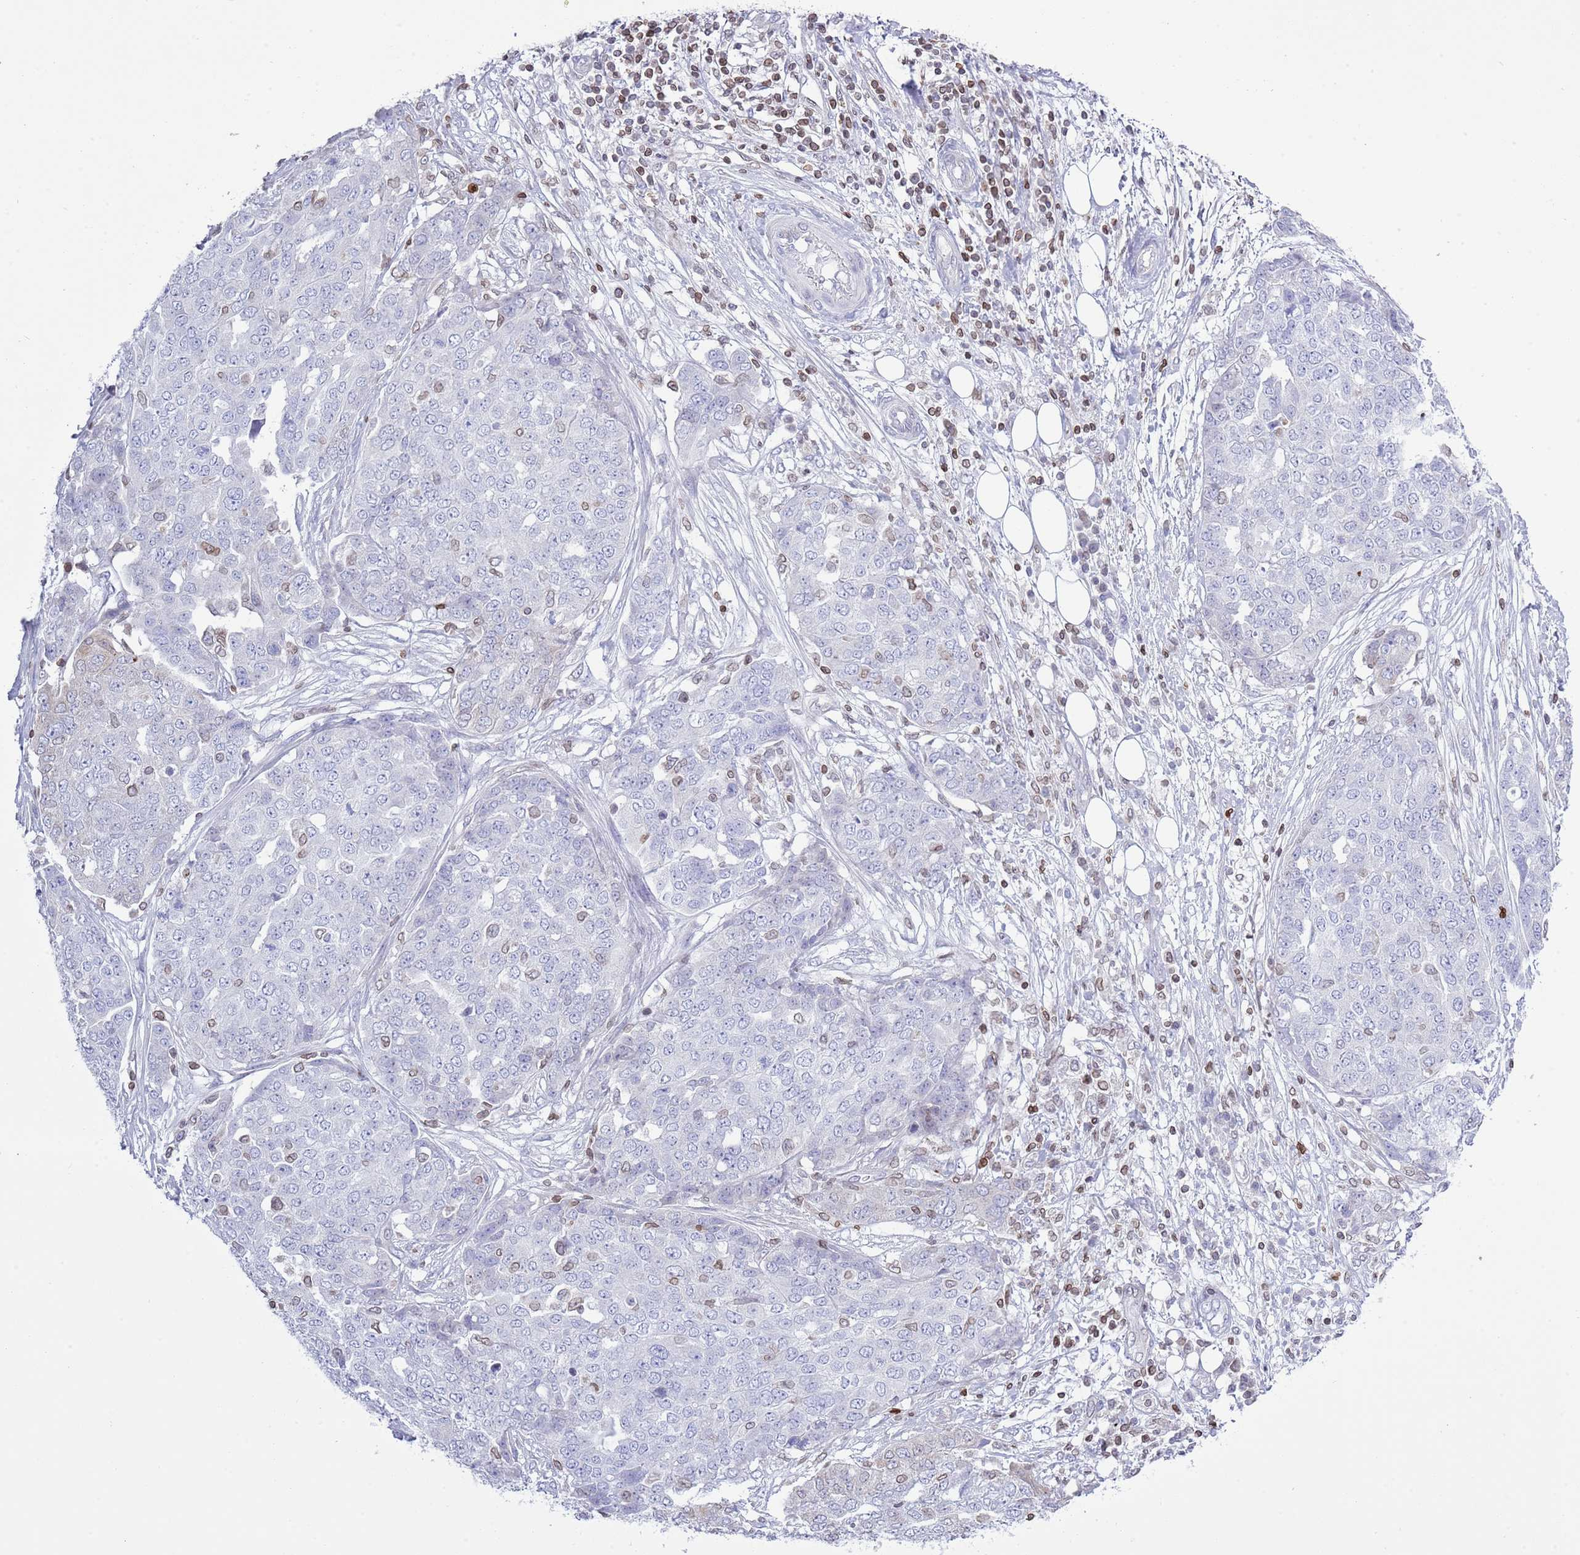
{"staining": {"intensity": "weak", "quantity": "<25%", "location": "cytoplasmic/membranous,nuclear"}, "tissue": "ovarian cancer", "cell_type": "Tumor cells", "image_type": "cancer", "snomed": [{"axis": "morphology", "description": "Cystadenocarcinoma, serous, NOS"}, {"axis": "topography", "description": "Soft tissue"}, {"axis": "topography", "description": "Ovary"}], "caption": "A high-resolution photomicrograph shows immunohistochemistry (IHC) staining of ovarian serous cystadenocarcinoma, which displays no significant positivity in tumor cells.", "gene": "LBR", "patient": {"sex": "female", "age": 57}}